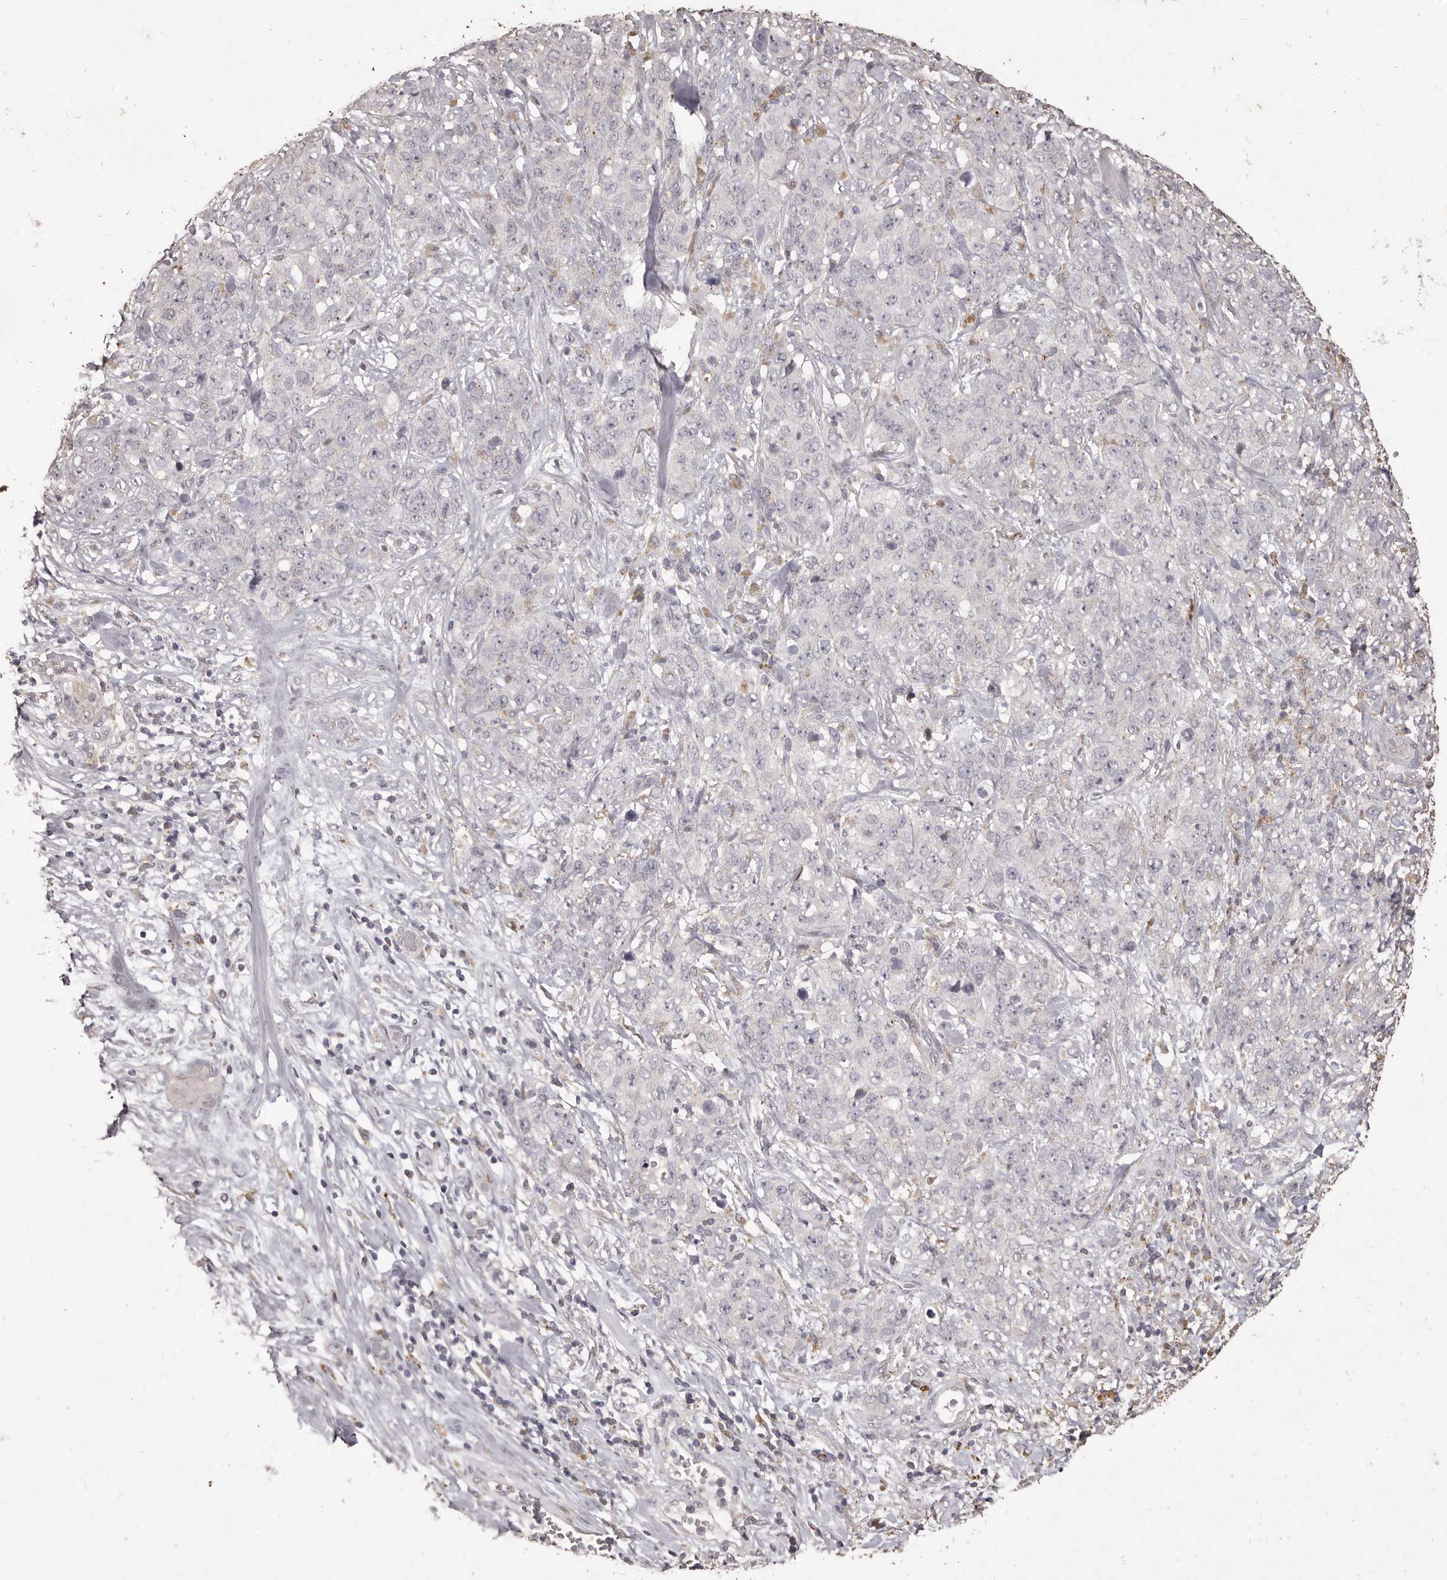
{"staining": {"intensity": "negative", "quantity": "none", "location": "none"}, "tissue": "stomach cancer", "cell_type": "Tumor cells", "image_type": "cancer", "snomed": [{"axis": "morphology", "description": "Adenocarcinoma, NOS"}, {"axis": "topography", "description": "Stomach"}], "caption": "Tumor cells are negative for protein expression in human stomach cancer.", "gene": "PRSS27", "patient": {"sex": "male", "age": 48}}